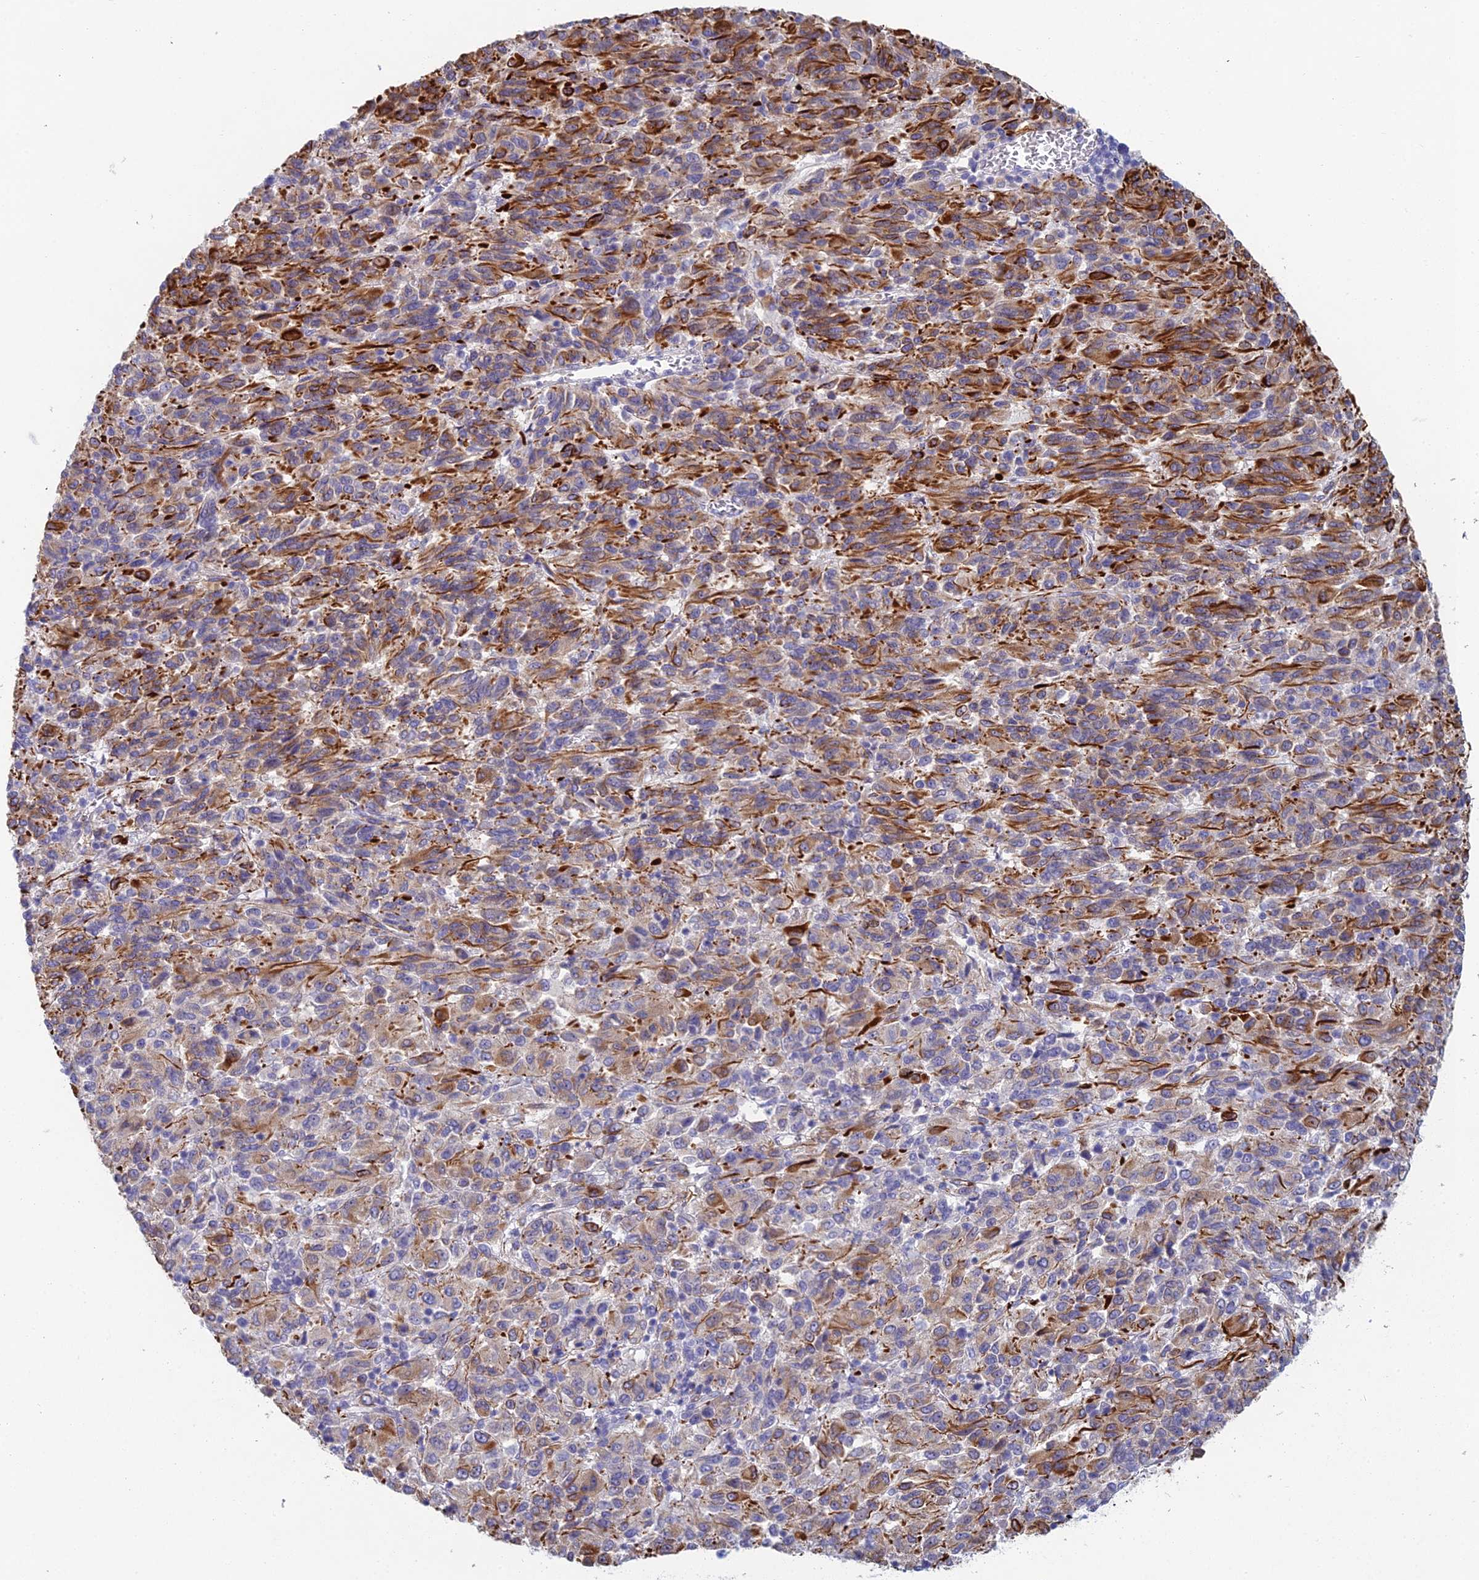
{"staining": {"intensity": "moderate", "quantity": "25%-75%", "location": "cytoplasmic/membranous"}, "tissue": "melanoma", "cell_type": "Tumor cells", "image_type": "cancer", "snomed": [{"axis": "morphology", "description": "Malignant melanoma, Metastatic site"}, {"axis": "topography", "description": "Lung"}], "caption": "Approximately 25%-75% of tumor cells in melanoma exhibit moderate cytoplasmic/membranous protein staining as visualized by brown immunohistochemical staining.", "gene": "FERD3L", "patient": {"sex": "male", "age": 64}}